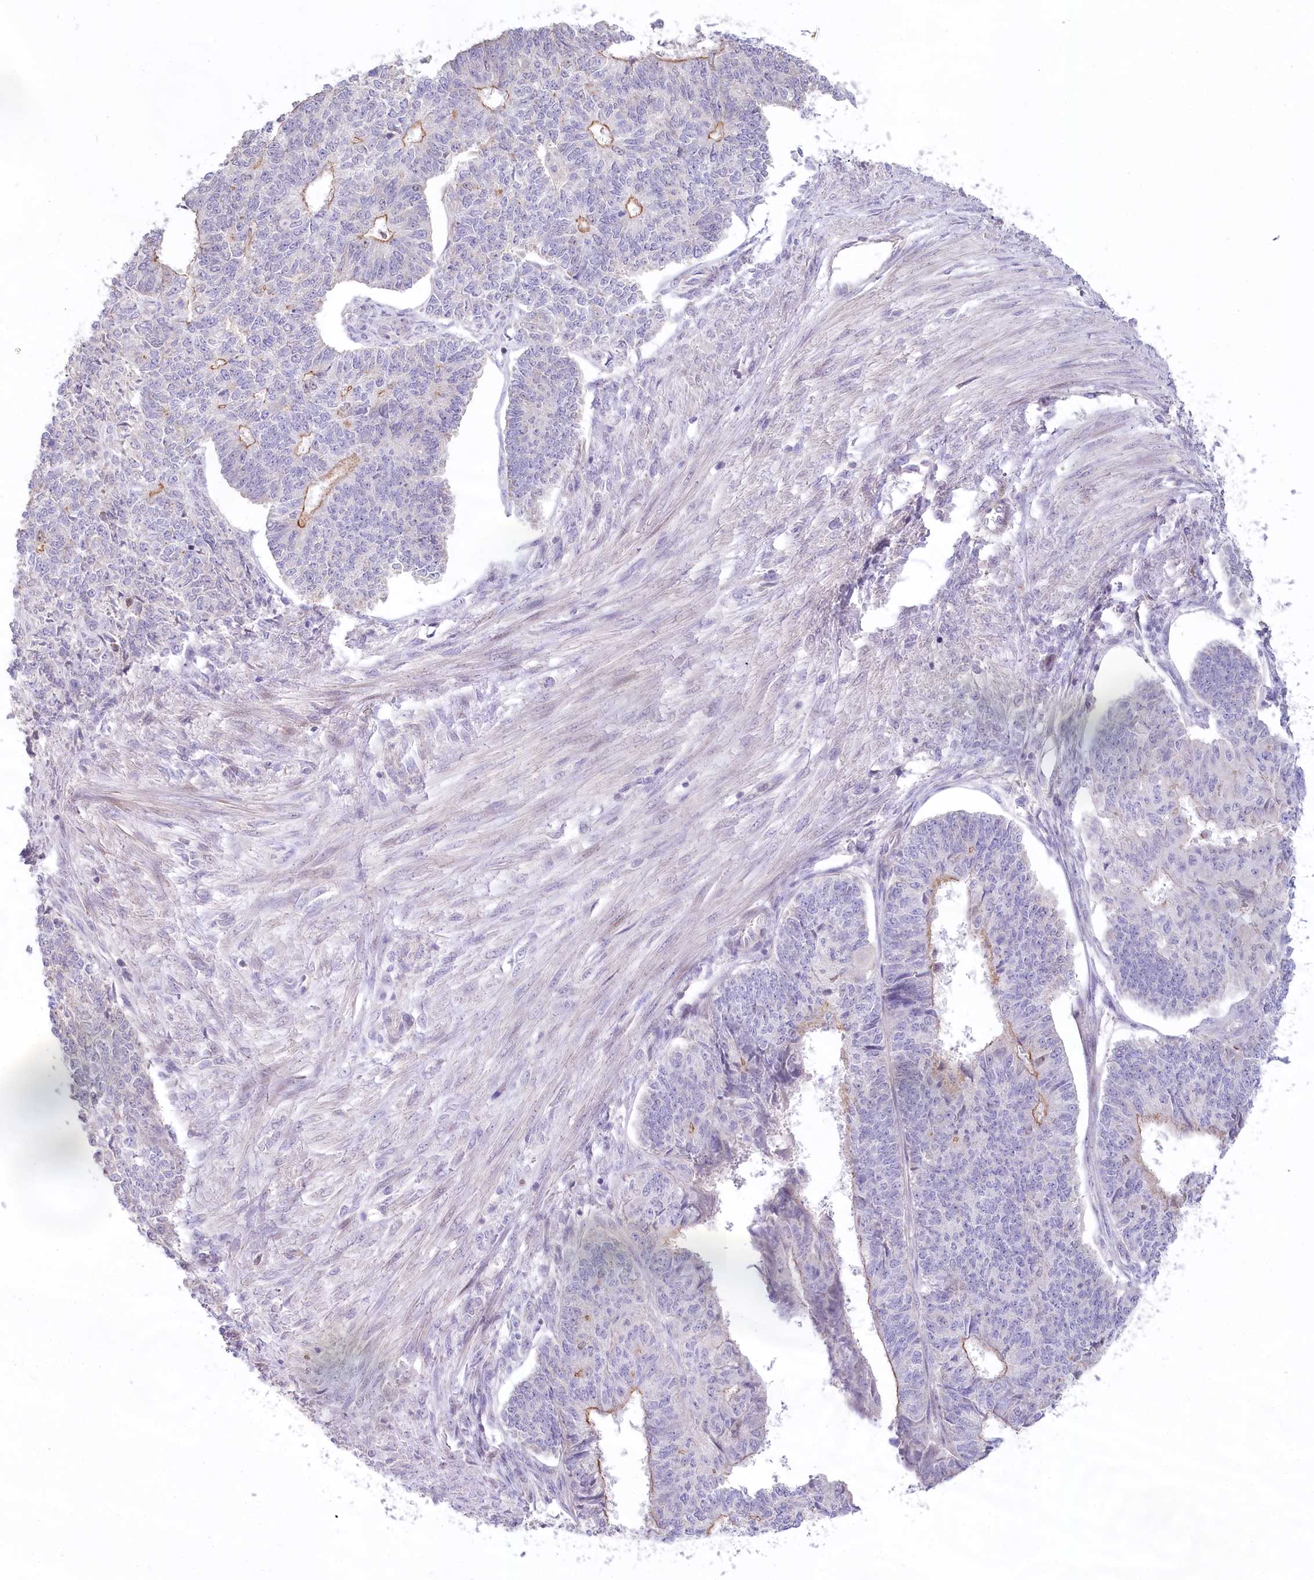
{"staining": {"intensity": "weak", "quantity": "<25%", "location": "cytoplasmic/membranous"}, "tissue": "endometrial cancer", "cell_type": "Tumor cells", "image_type": "cancer", "snomed": [{"axis": "morphology", "description": "Adenocarcinoma, NOS"}, {"axis": "topography", "description": "Endometrium"}], "caption": "Immunohistochemistry (IHC) of human endometrial adenocarcinoma displays no positivity in tumor cells.", "gene": "SLC6A11", "patient": {"sex": "female", "age": 32}}